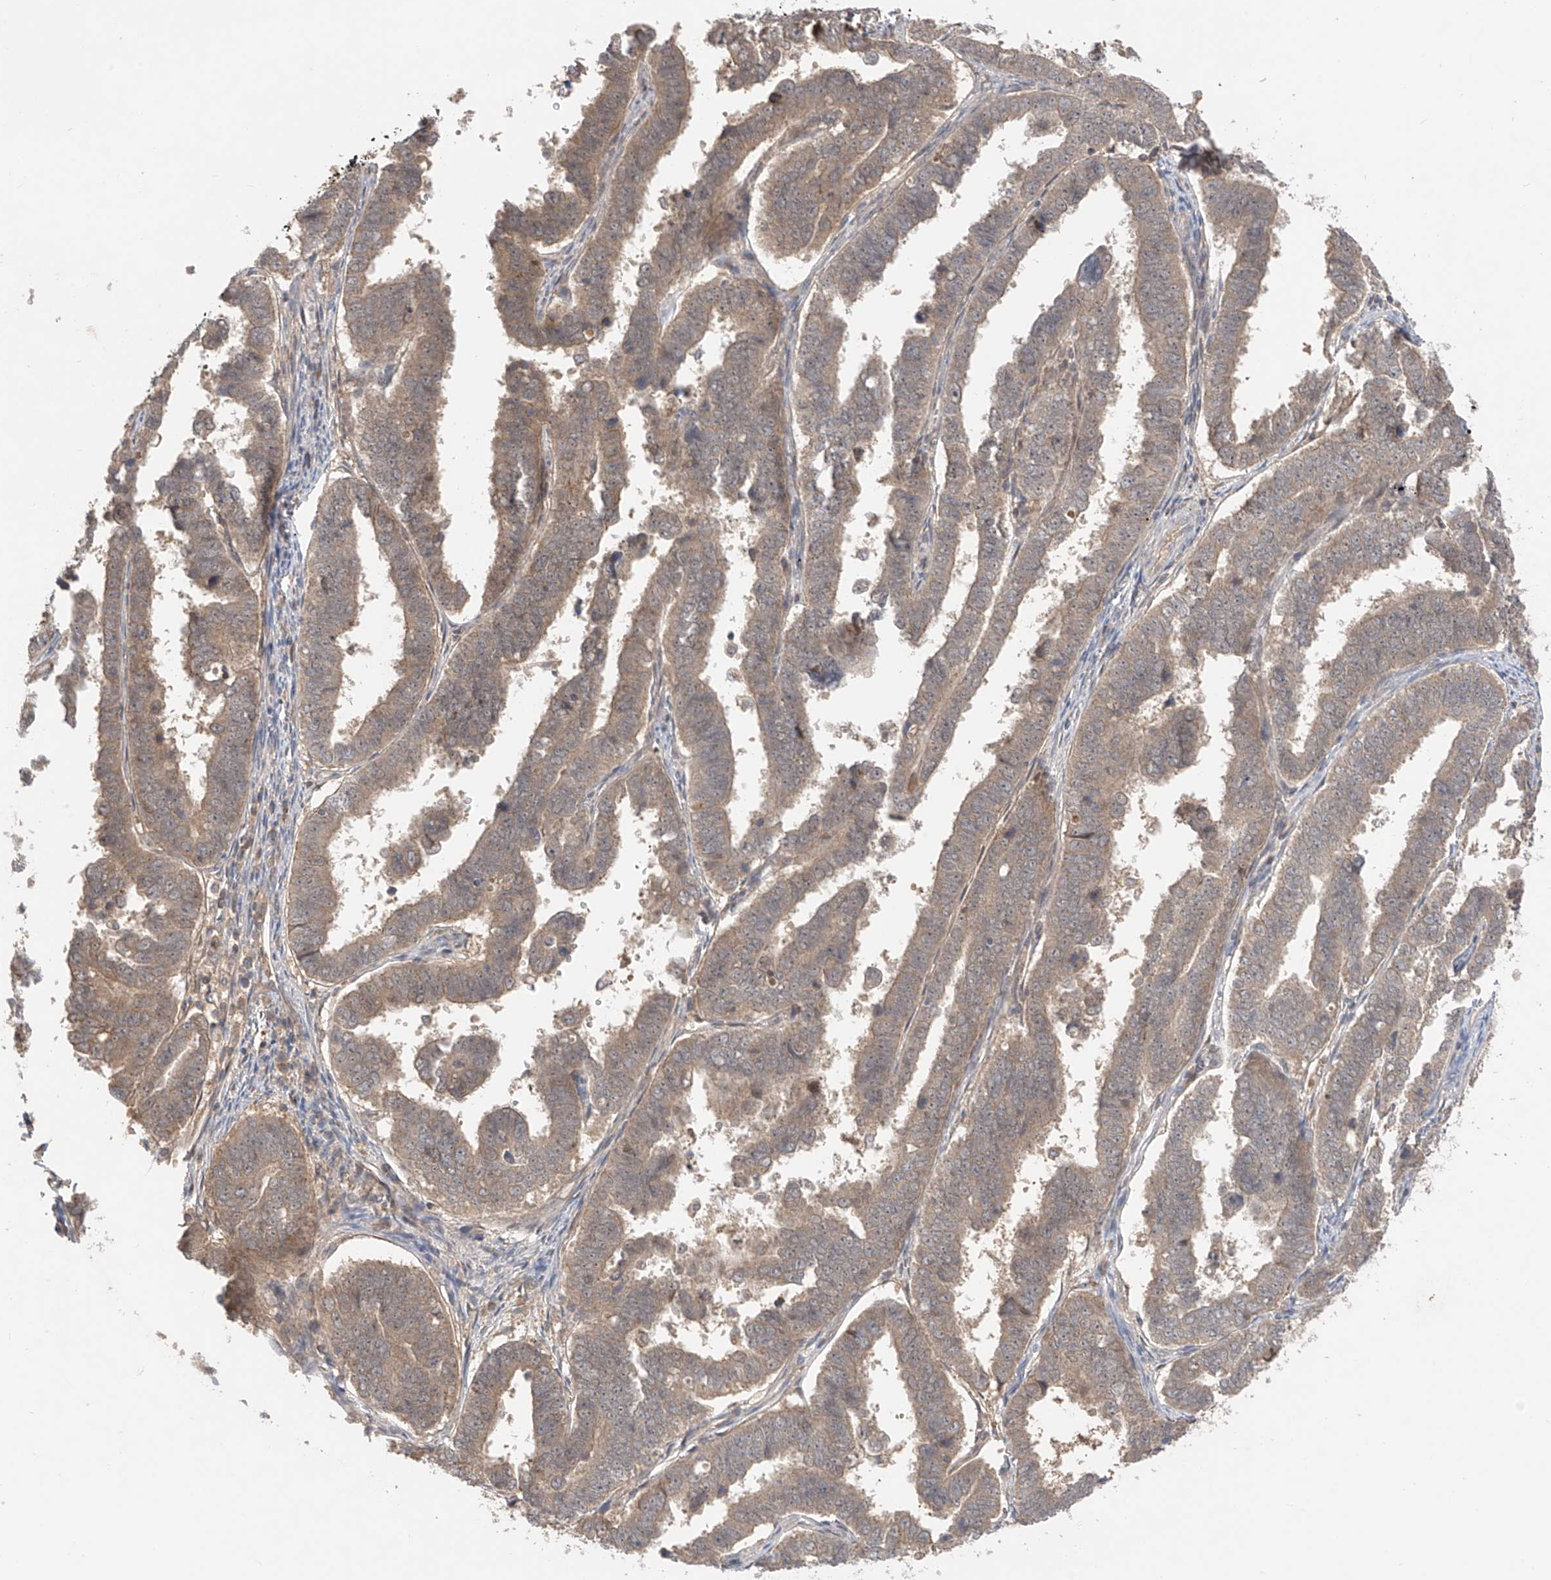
{"staining": {"intensity": "moderate", "quantity": ">75%", "location": "cytoplasmic/membranous"}, "tissue": "endometrial cancer", "cell_type": "Tumor cells", "image_type": "cancer", "snomed": [{"axis": "morphology", "description": "Adenocarcinoma, NOS"}, {"axis": "topography", "description": "Endometrium"}], "caption": "This image reveals endometrial cancer stained with immunohistochemistry (IHC) to label a protein in brown. The cytoplasmic/membranous of tumor cells show moderate positivity for the protein. Nuclei are counter-stained blue.", "gene": "CACNA2D4", "patient": {"sex": "female", "age": 75}}